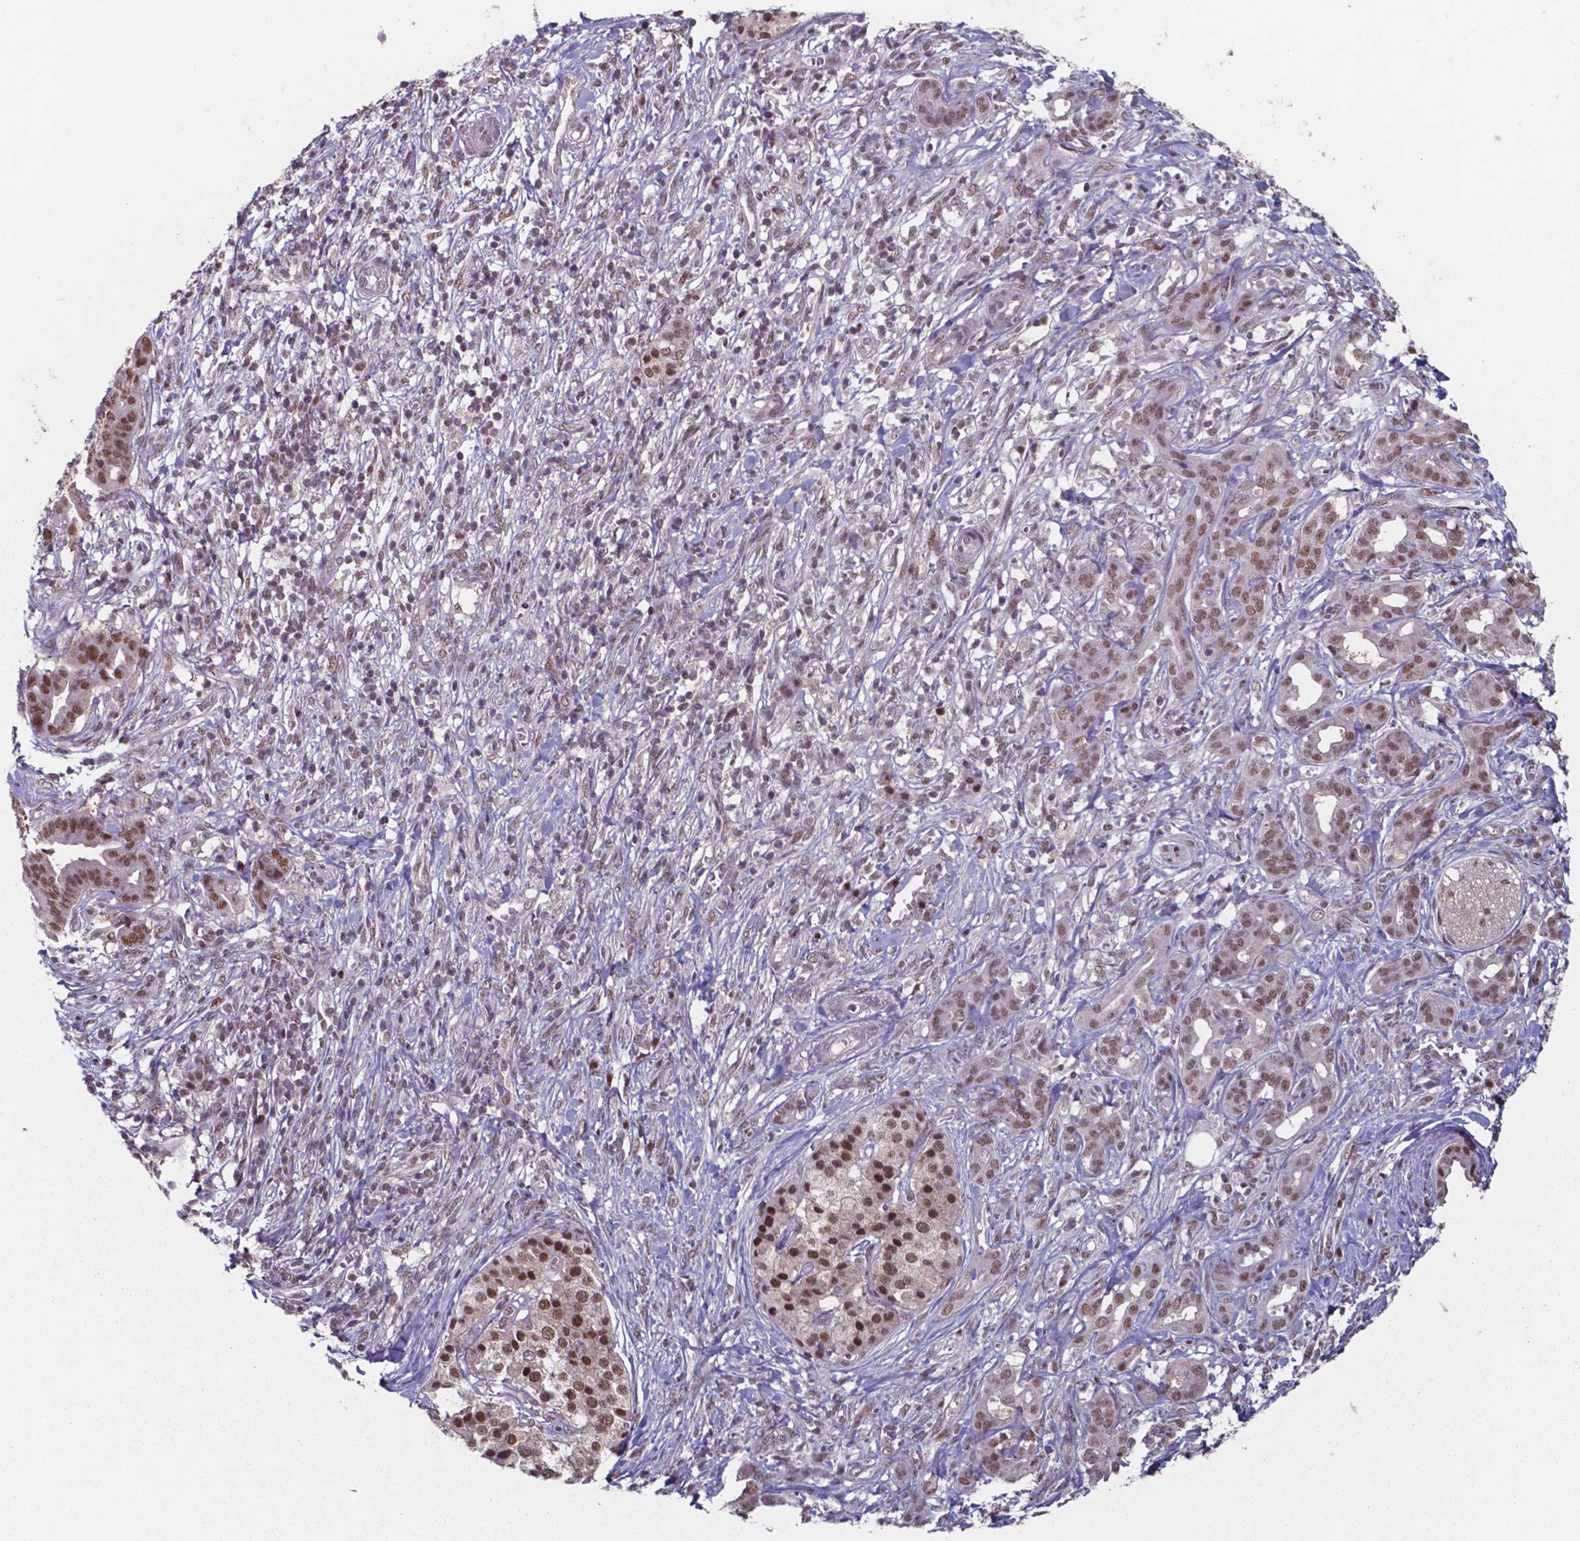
{"staining": {"intensity": "moderate", "quantity": ">75%", "location": "nuclear"}, "tissue": "pancreatic cancer", "cell_type": "Tumor cells", "image_type": "cancer", "snomed": [{"axis": "morphology", "description": "Adenocarcinoma, NOS"}, {"axis": "topography", "description": "Pancreas"}], "caption": "A histopathology image showing moderate nuclear expression in approximately >75% of tumor cells in adenocarcinoma (pancreatic), as visualized by brown immunohistochemical staining.", "gene": "UBA1", "patient": {"sex": "male", "age": 61}}